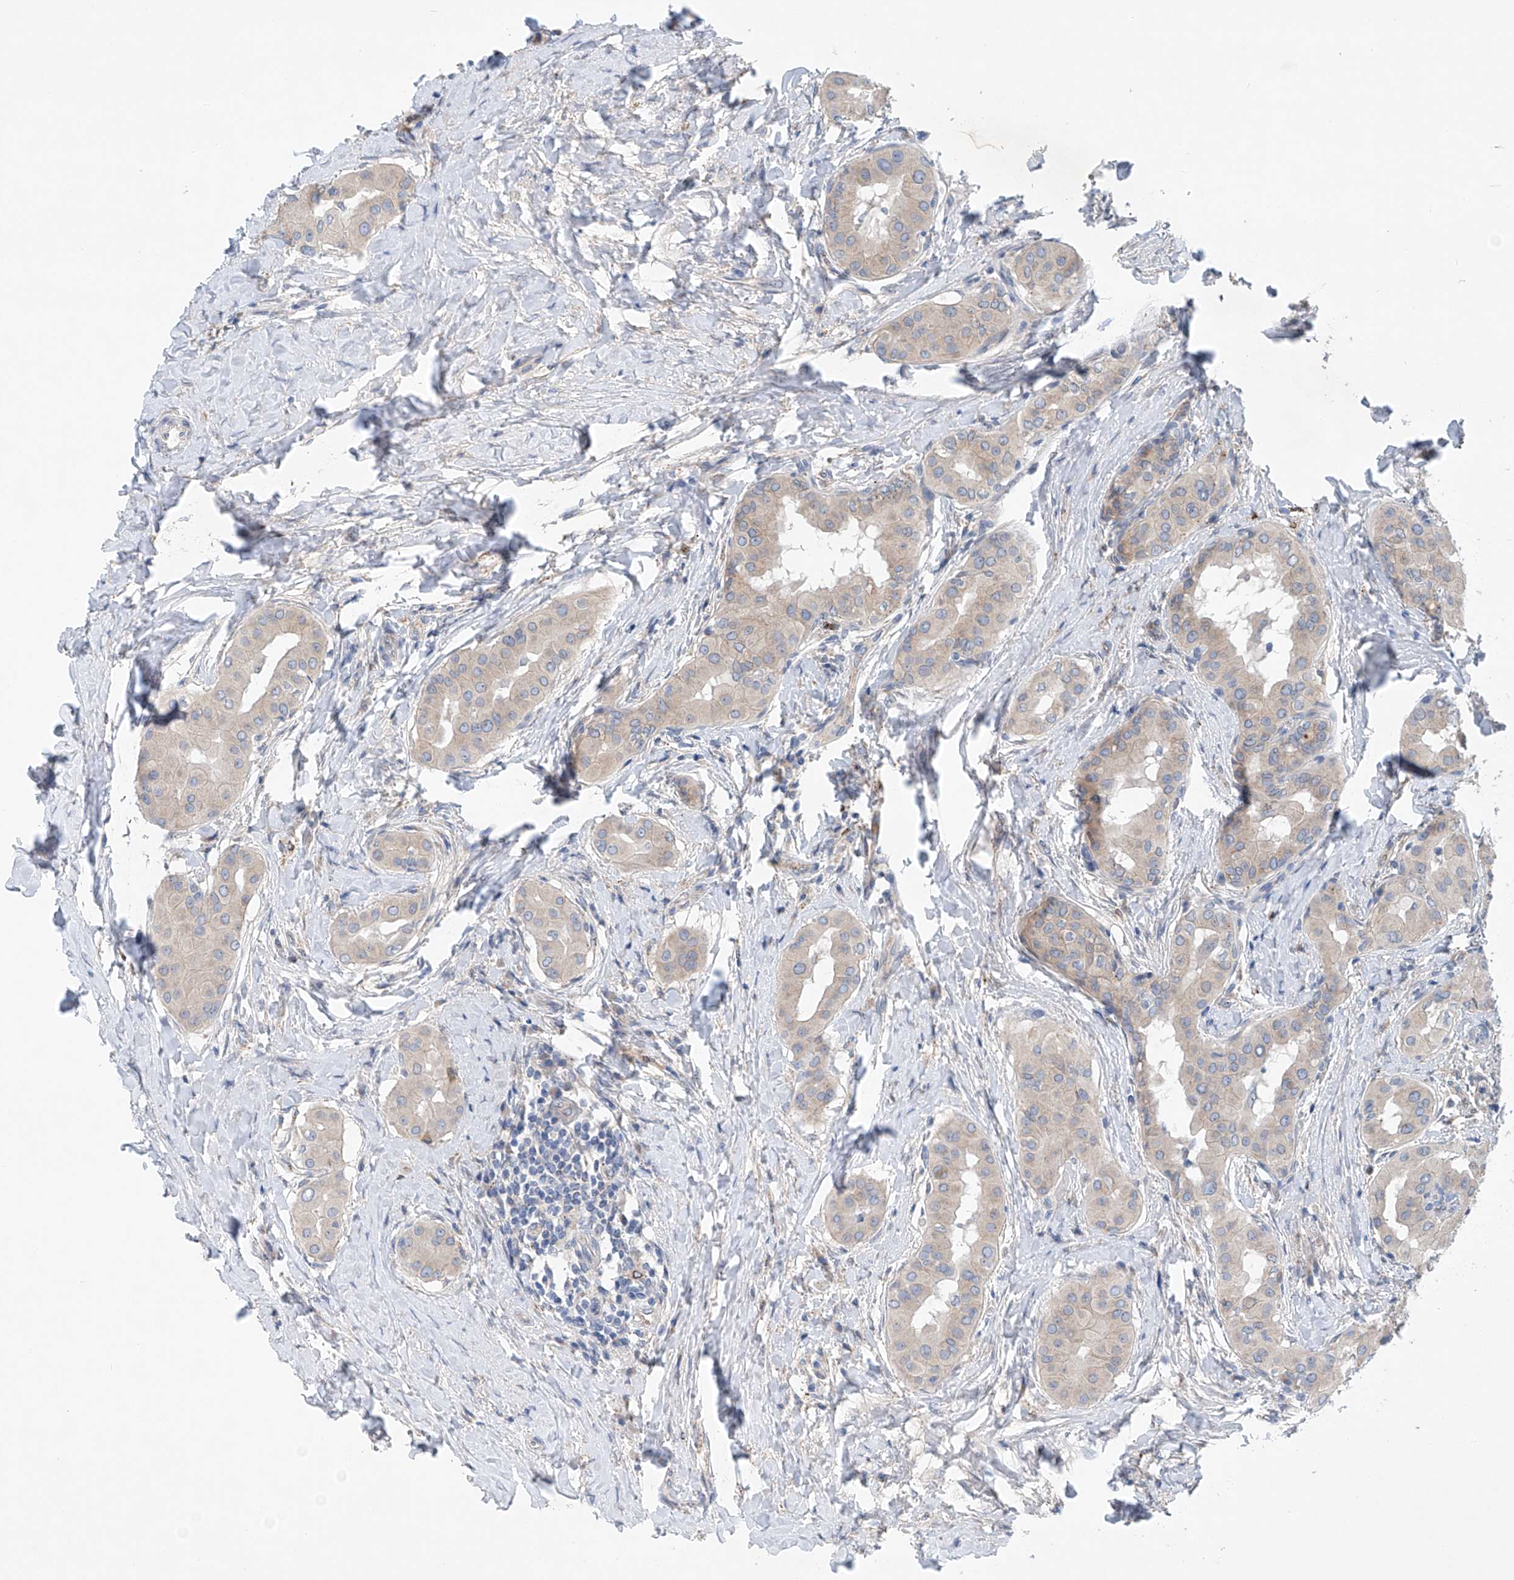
{"staining": {"intensity": "negative", "quantity": "none", "location": "none"}, "tissue": "thyroid cancer", "cell_type": "Tumor cells", "image_type": "cancer", "snomed": [{"axis": "morphology", "description": "Papillary adenocarcinoma, NOS"}, {"axis": "topography", "description": "Thyroid gland"}], "caption": "A histopathology image of papillary adenocarcinoma (thyroid) stained for a protein demonstrates no brown staining in tumor cells.", "gene": "CEP85L", "patient": {"sex": "male", "age": 33}}